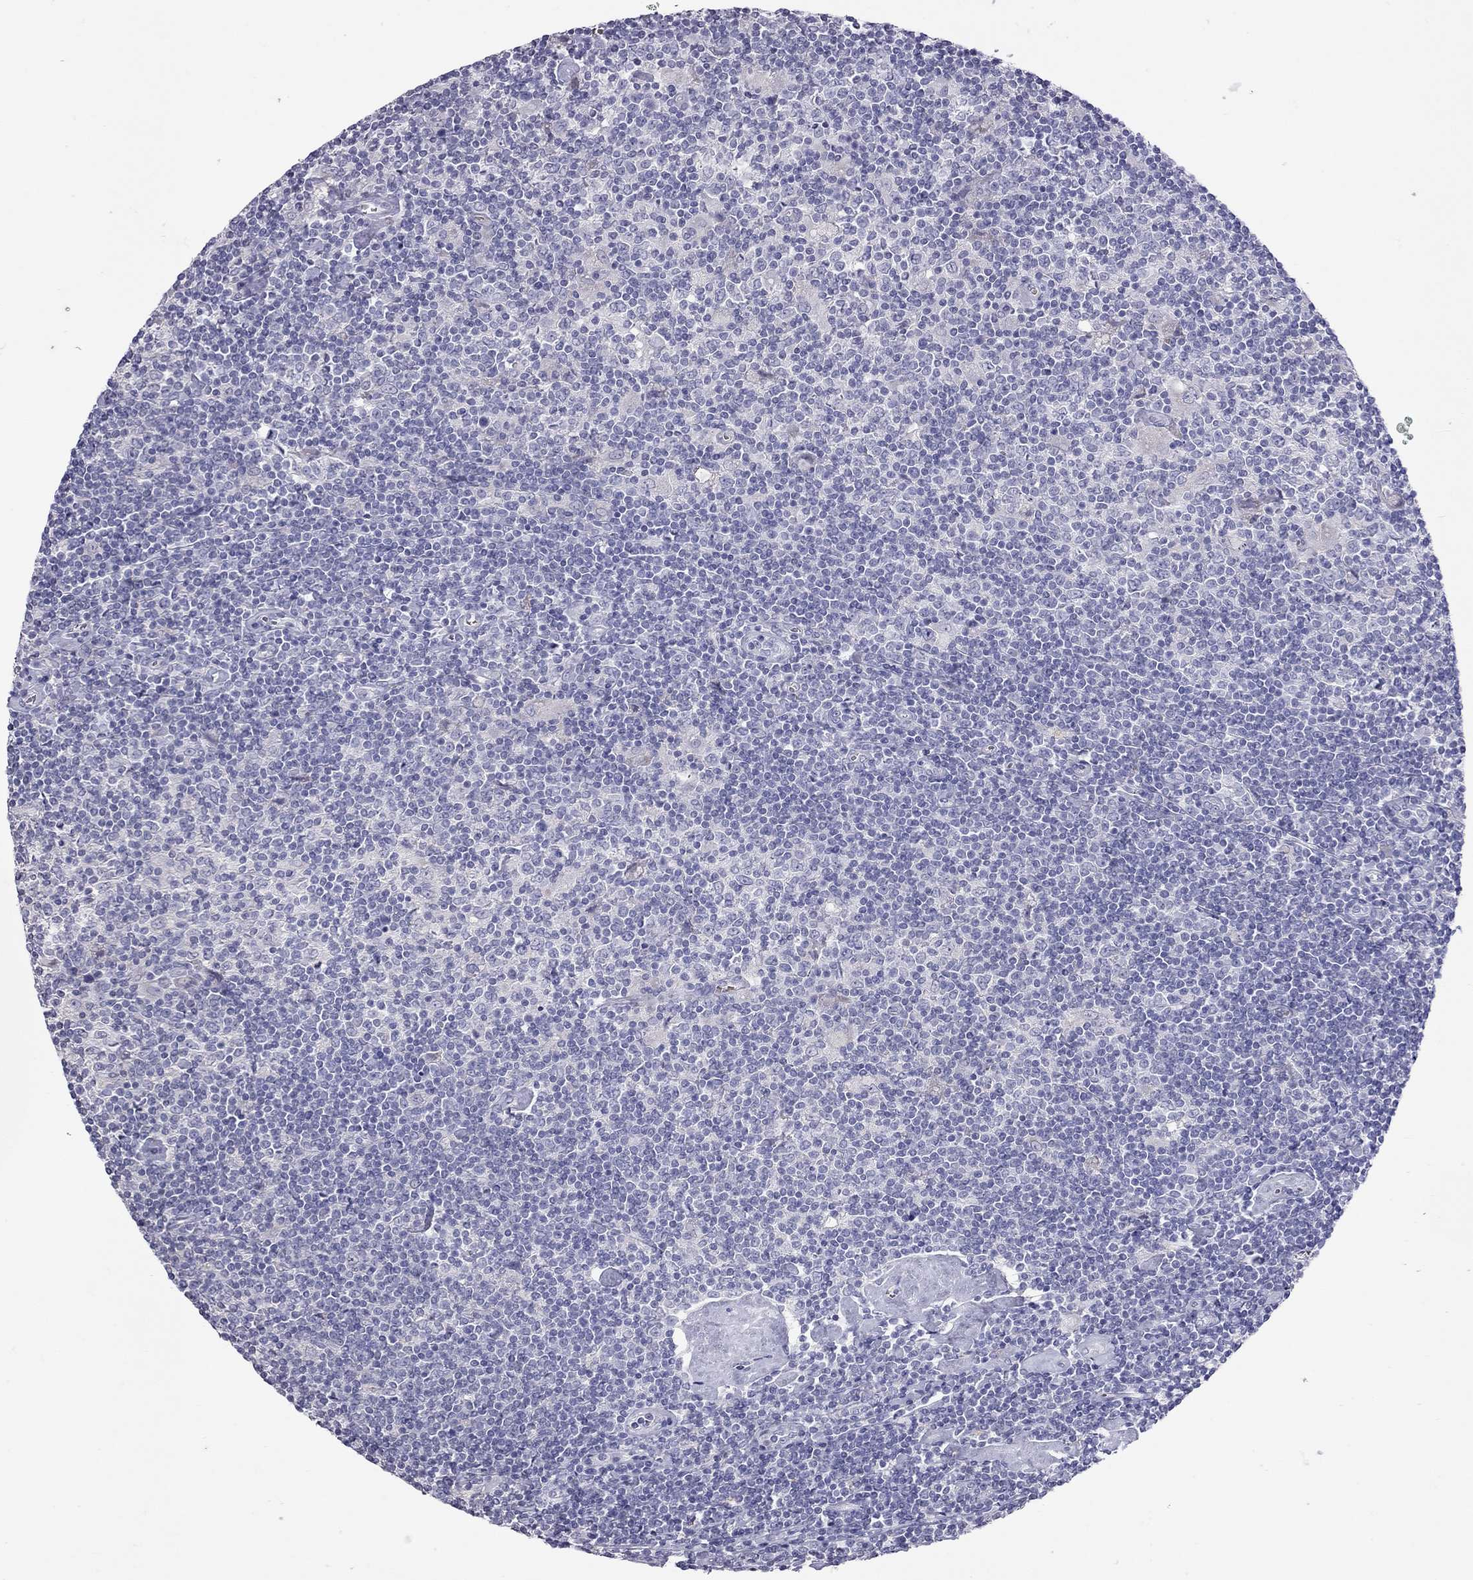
{"staining": {"intensity": "negative", "quantity": "none", "location": "none"}, "tissue": "lymphoma", "cell_type": "Tumor cells", "image_type": "cancer", "snomed": [{"axis": "morphology", "description": "Hodgkin's disease, NOS"}, {"axis": "topography", "description": "Lymph node"}], "caption": "High power microscopy histopathology image of an IHC photomicrograph of Hodgkin's disease, revealing no significant expression in tumor cells.", "gene": "MUC16", "patient": {"sex": "male", "age": 40}}